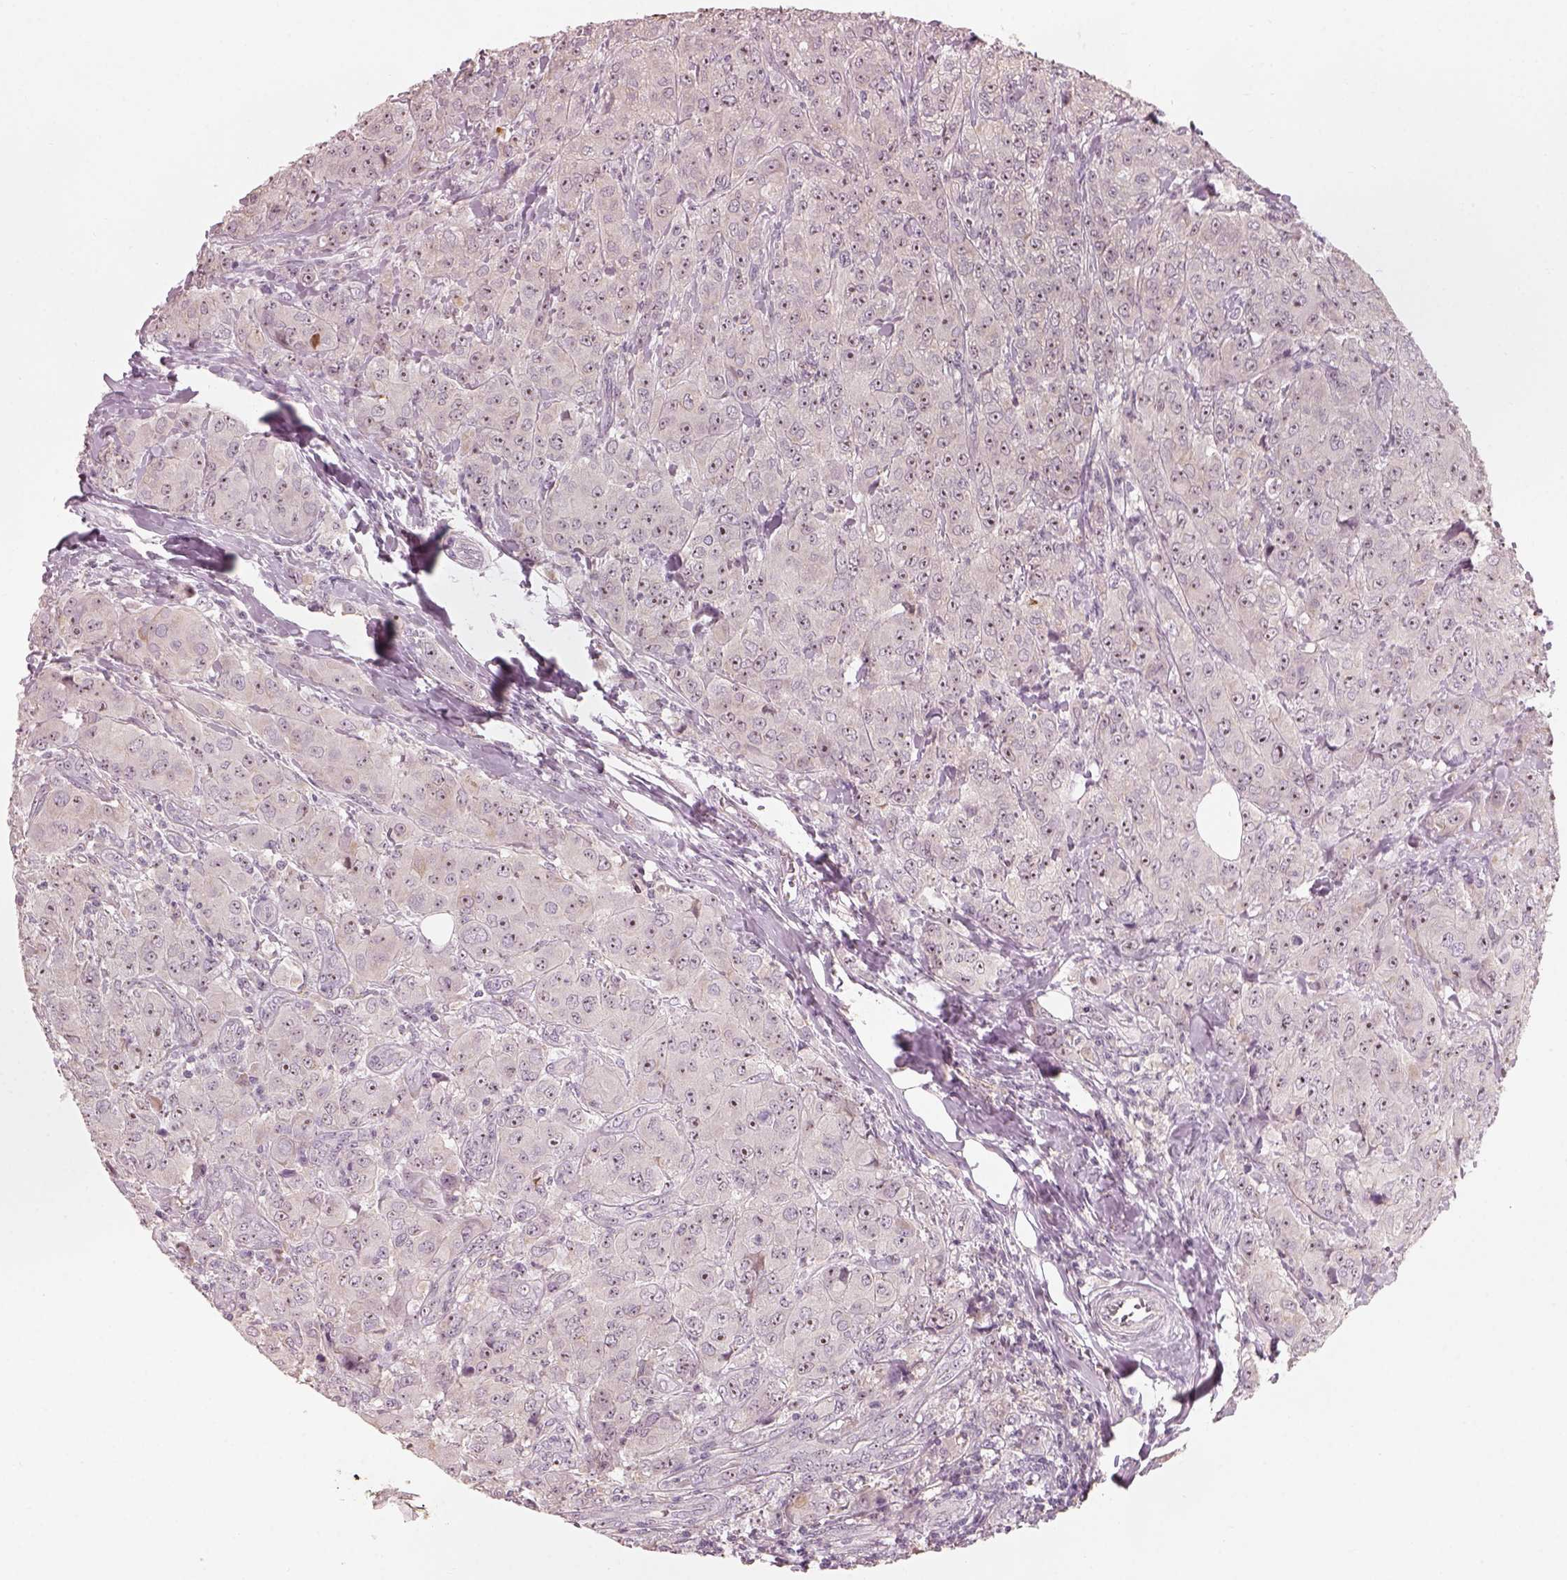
{"staining": {"intensity": "weak", "quantity": "<25%", "location": "nuclear"}, "tissue": "breast cancer", "cell_type": "Tumor cells", "image_type": "cancer", "snomed": [{"axis": "morphology", "description": "Duct carcinoma"}, {"axis": "topography", "description": "Breast"}], "caption": "This is an immunohistochemistry histopathology image of breast intraductal carcinoma. There is no staining in tumor cells.", "gene": "CDS1", "patient": {"sex": "female", "age": 43}}